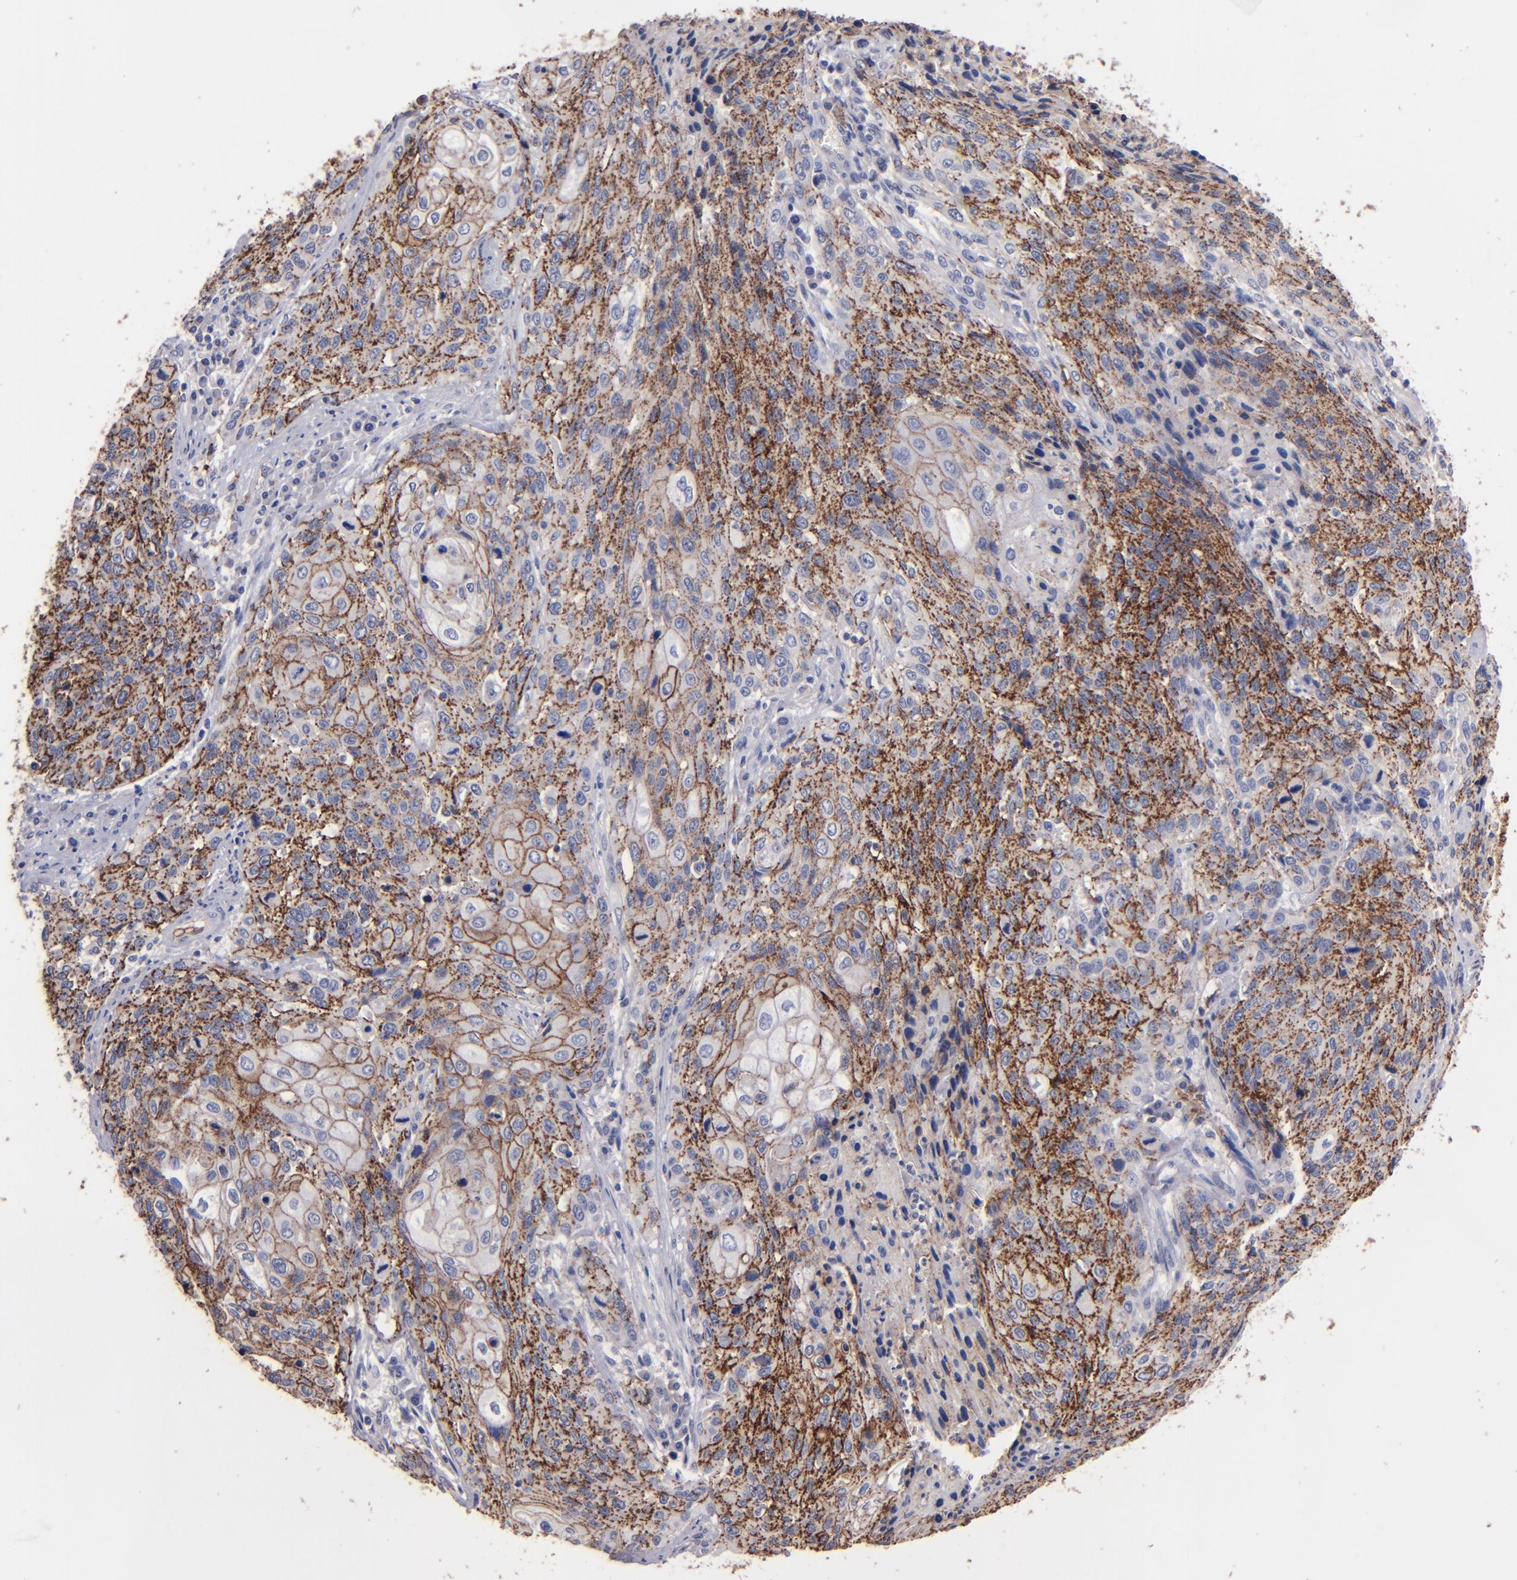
{"staining": {"intensity": "moderate", "quantity": ">75%", "location": "cytoplasmic/membranous"}, "tissue": "cervical cancer", "cell_type": "Tumor cells", "image_type": "cancer", "snomed": [{"axis": "morphology", "description": "Squamous cell carcinoma, NOS"}, {"axis": "topography", "description": "Cervix"}], "caption": "Immunohistochemical staining of human cervical cancer (squamous cell carcinoma) demonstrates moderate cytoplasmic/membranous protein expression in approximately >75% of tumor cells.", "gene": "CLDN5", "patient": {"sex": "female", "age": 32}}